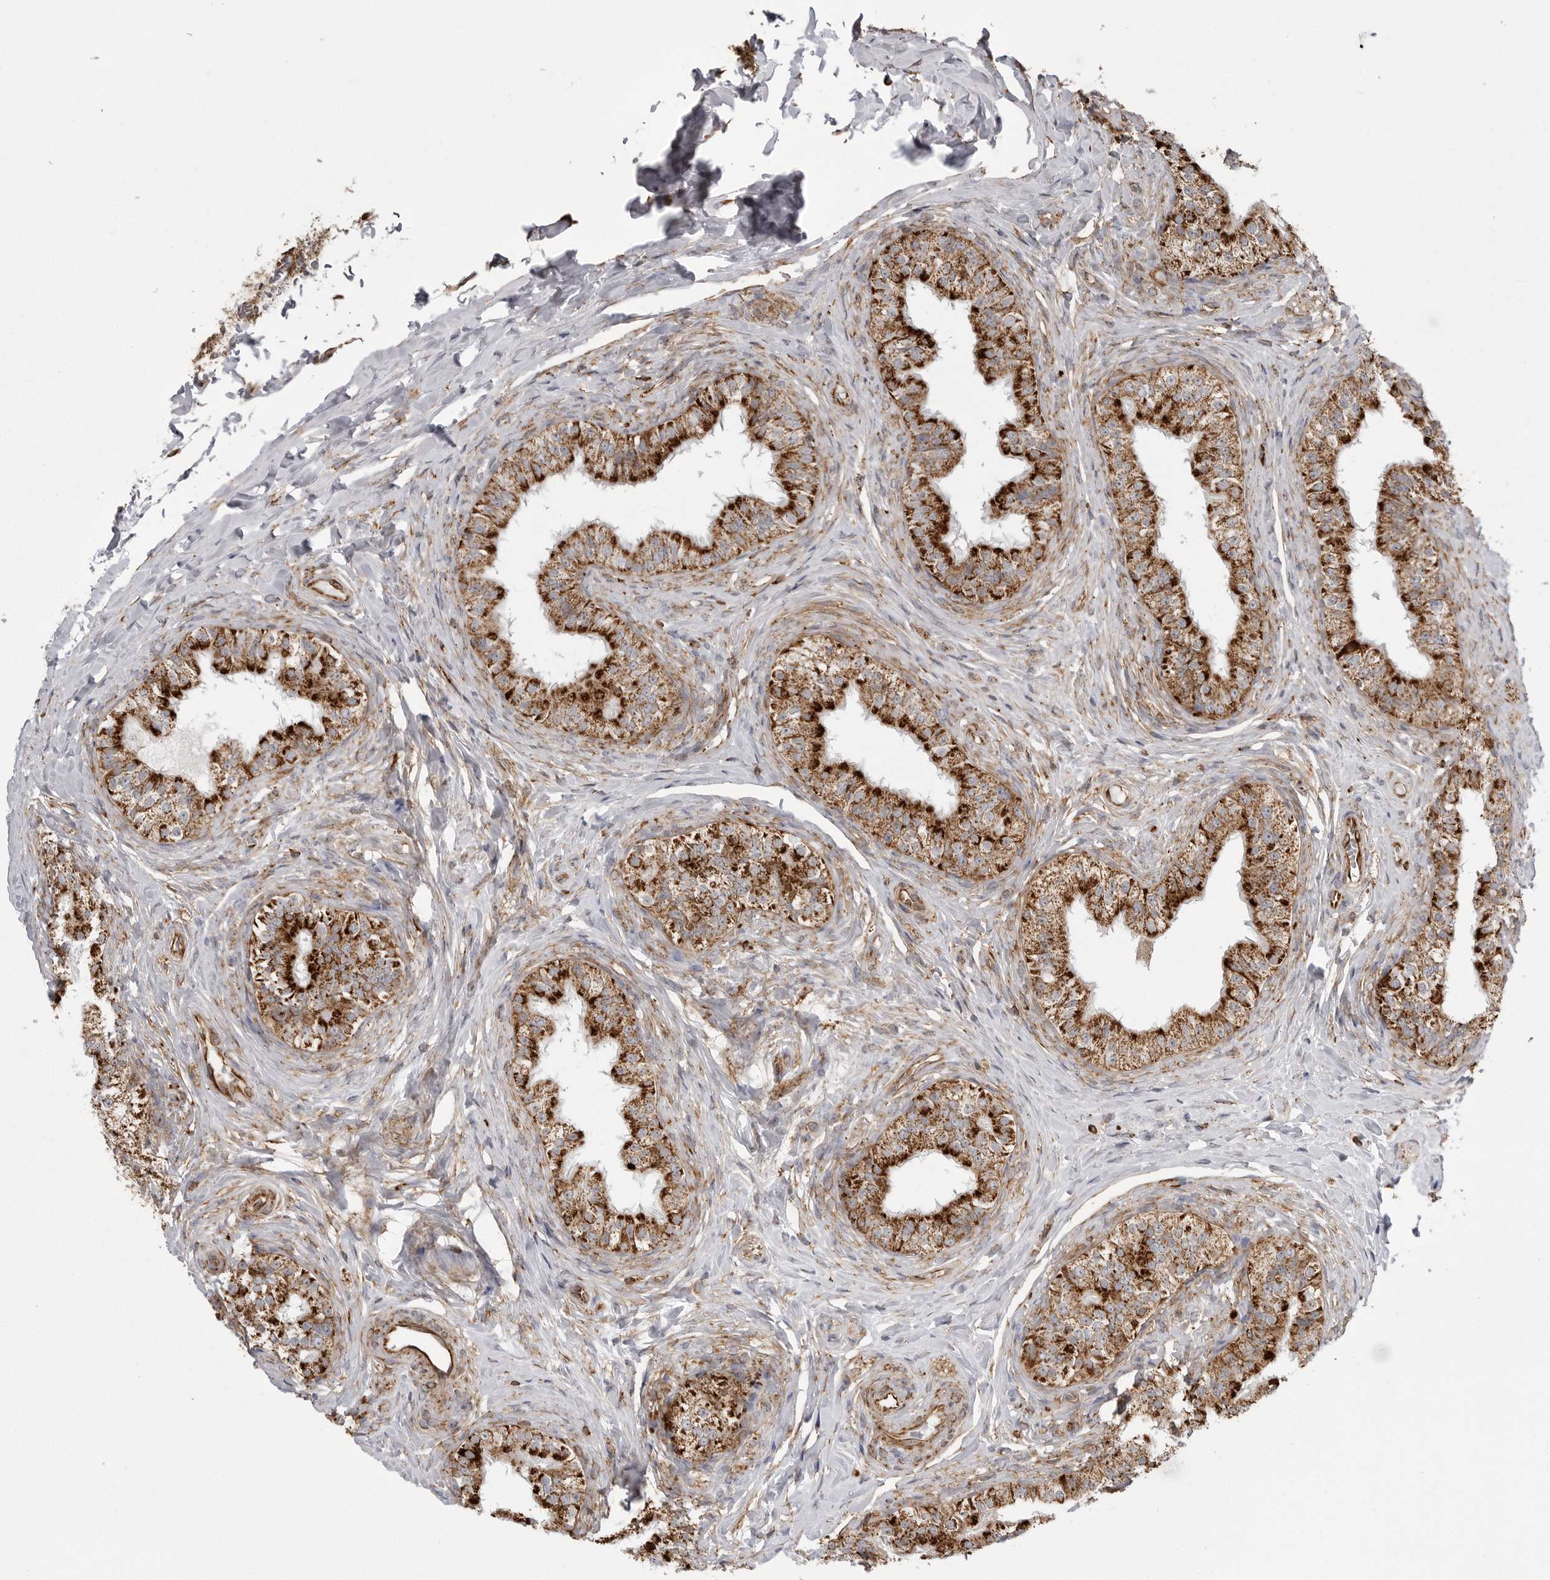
{"staining": {"intensity": "strong", "quantity": "25%-75%", "location": "cytoplasmic/membranous"}, "tissue": "epididymis", "cell_type": "Glandular cells", "image_type": "normal", "snomed": [{"axis": "morphology", "description": "Normal tissue, NOS"}, {"axis": "topography", "description": "Epididymis"}], "caption": "High-magnification brightfield microscopy of normal epididymis stained with DAB (brown) and counterstained with hematoxylin (blue). glandular cells exhibit strong cytoplasmic/membranous positivity is present in approximately25%-75% of cells.", "gene": "FH", "patient": {"sex": "male", "age": 49}}